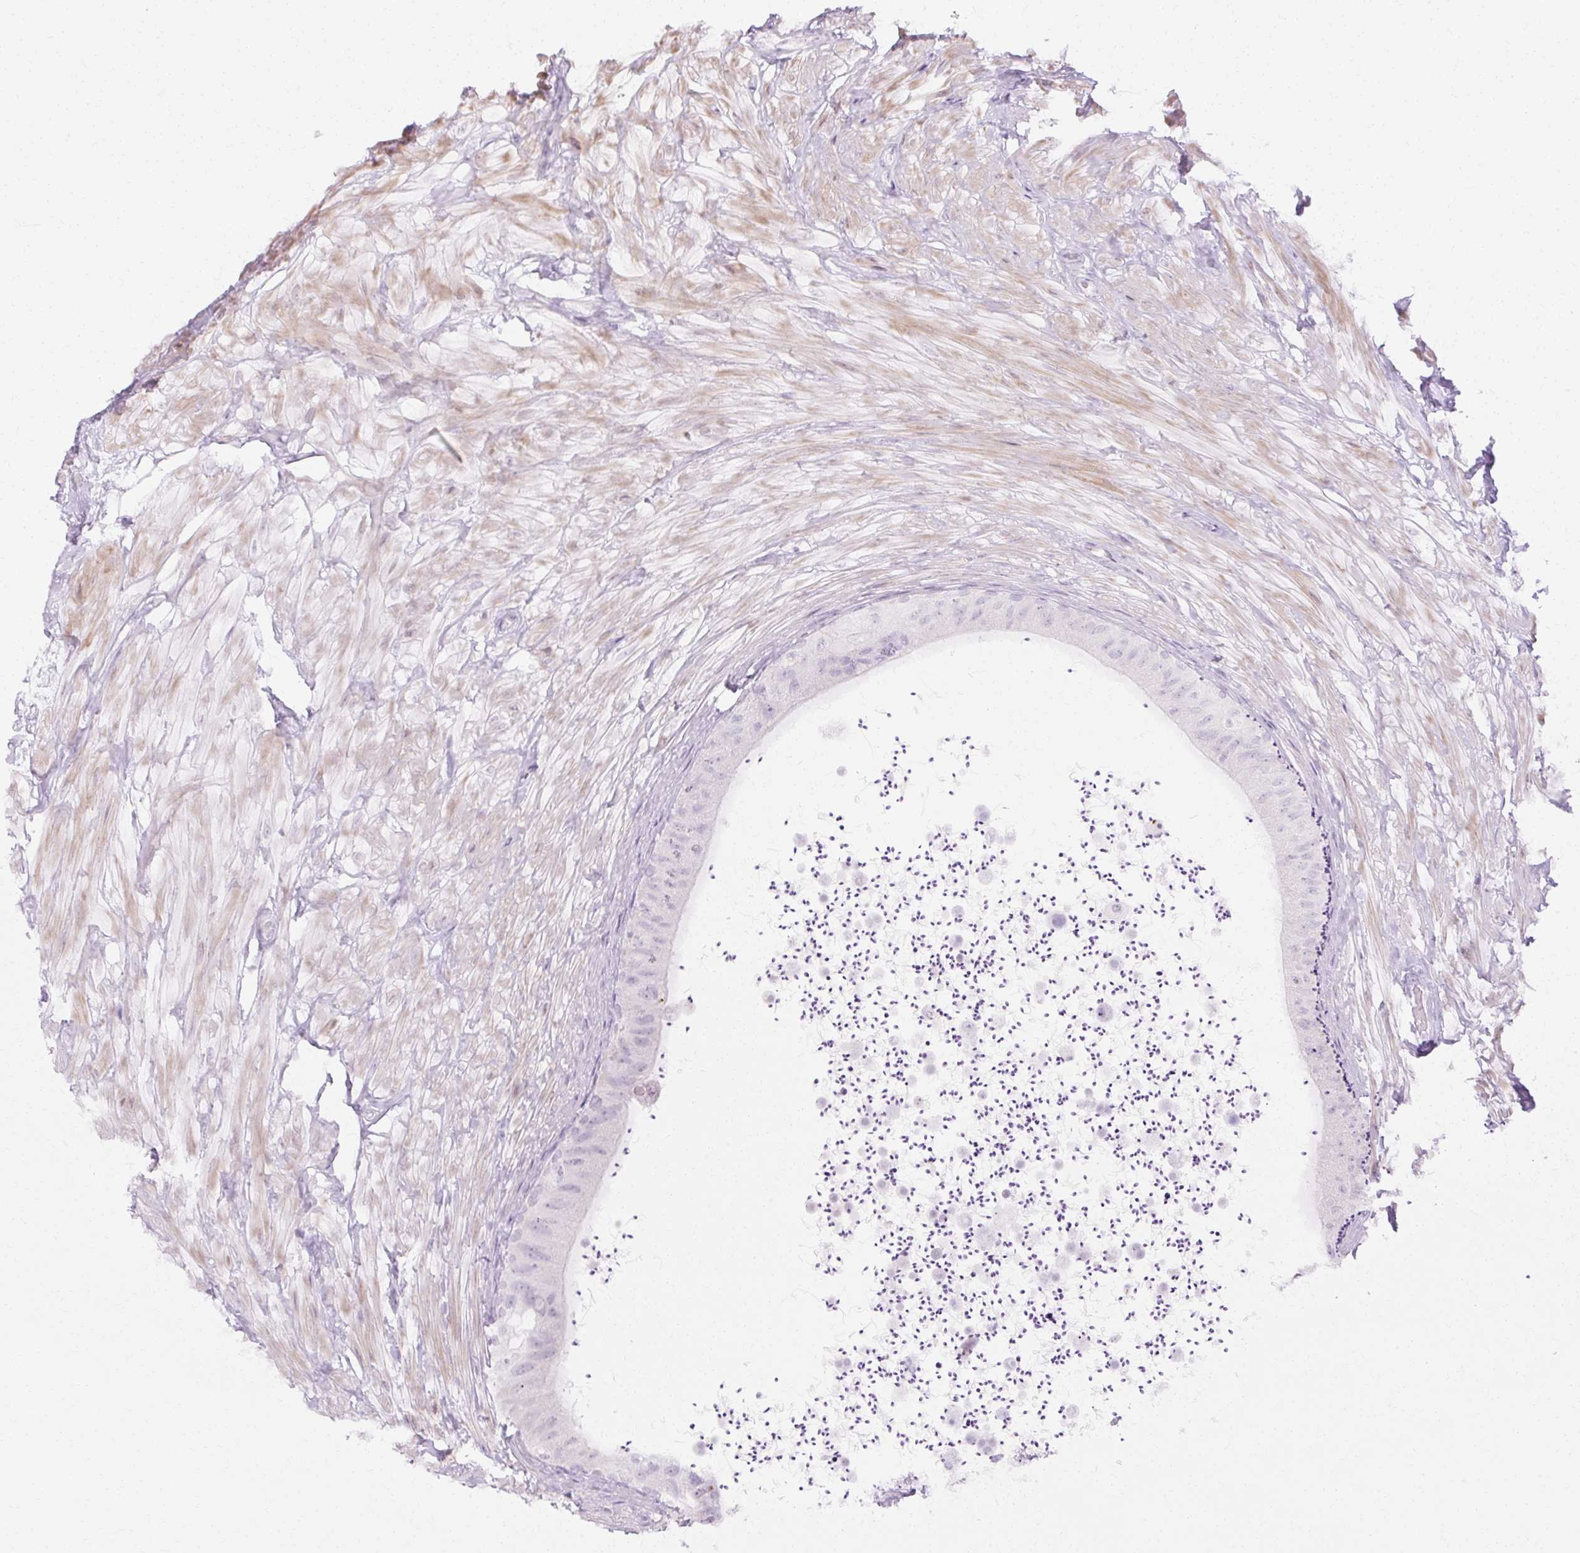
{"staining": {"intensity": "negative", "quantity": "none", "location": "none"}, "tissue": "epididymis", "cell_type": "Glandular cells", "image_type": "normal", "snomed": [{"axis": "morphology", "description": "Normal tissue, NOS"}, {"axis": "topography", "description": "Epididymis"}, {"axis": "topography", "description": "Peripheral nerve tissue"}], "caption": "Photomicrograph shows no significant protein positivity in glandular cells of unremarkable epididymis. Nuclei are stained in blue.", "gene": "C3orf49", "patient": {"sex": "male", "age": 32}}